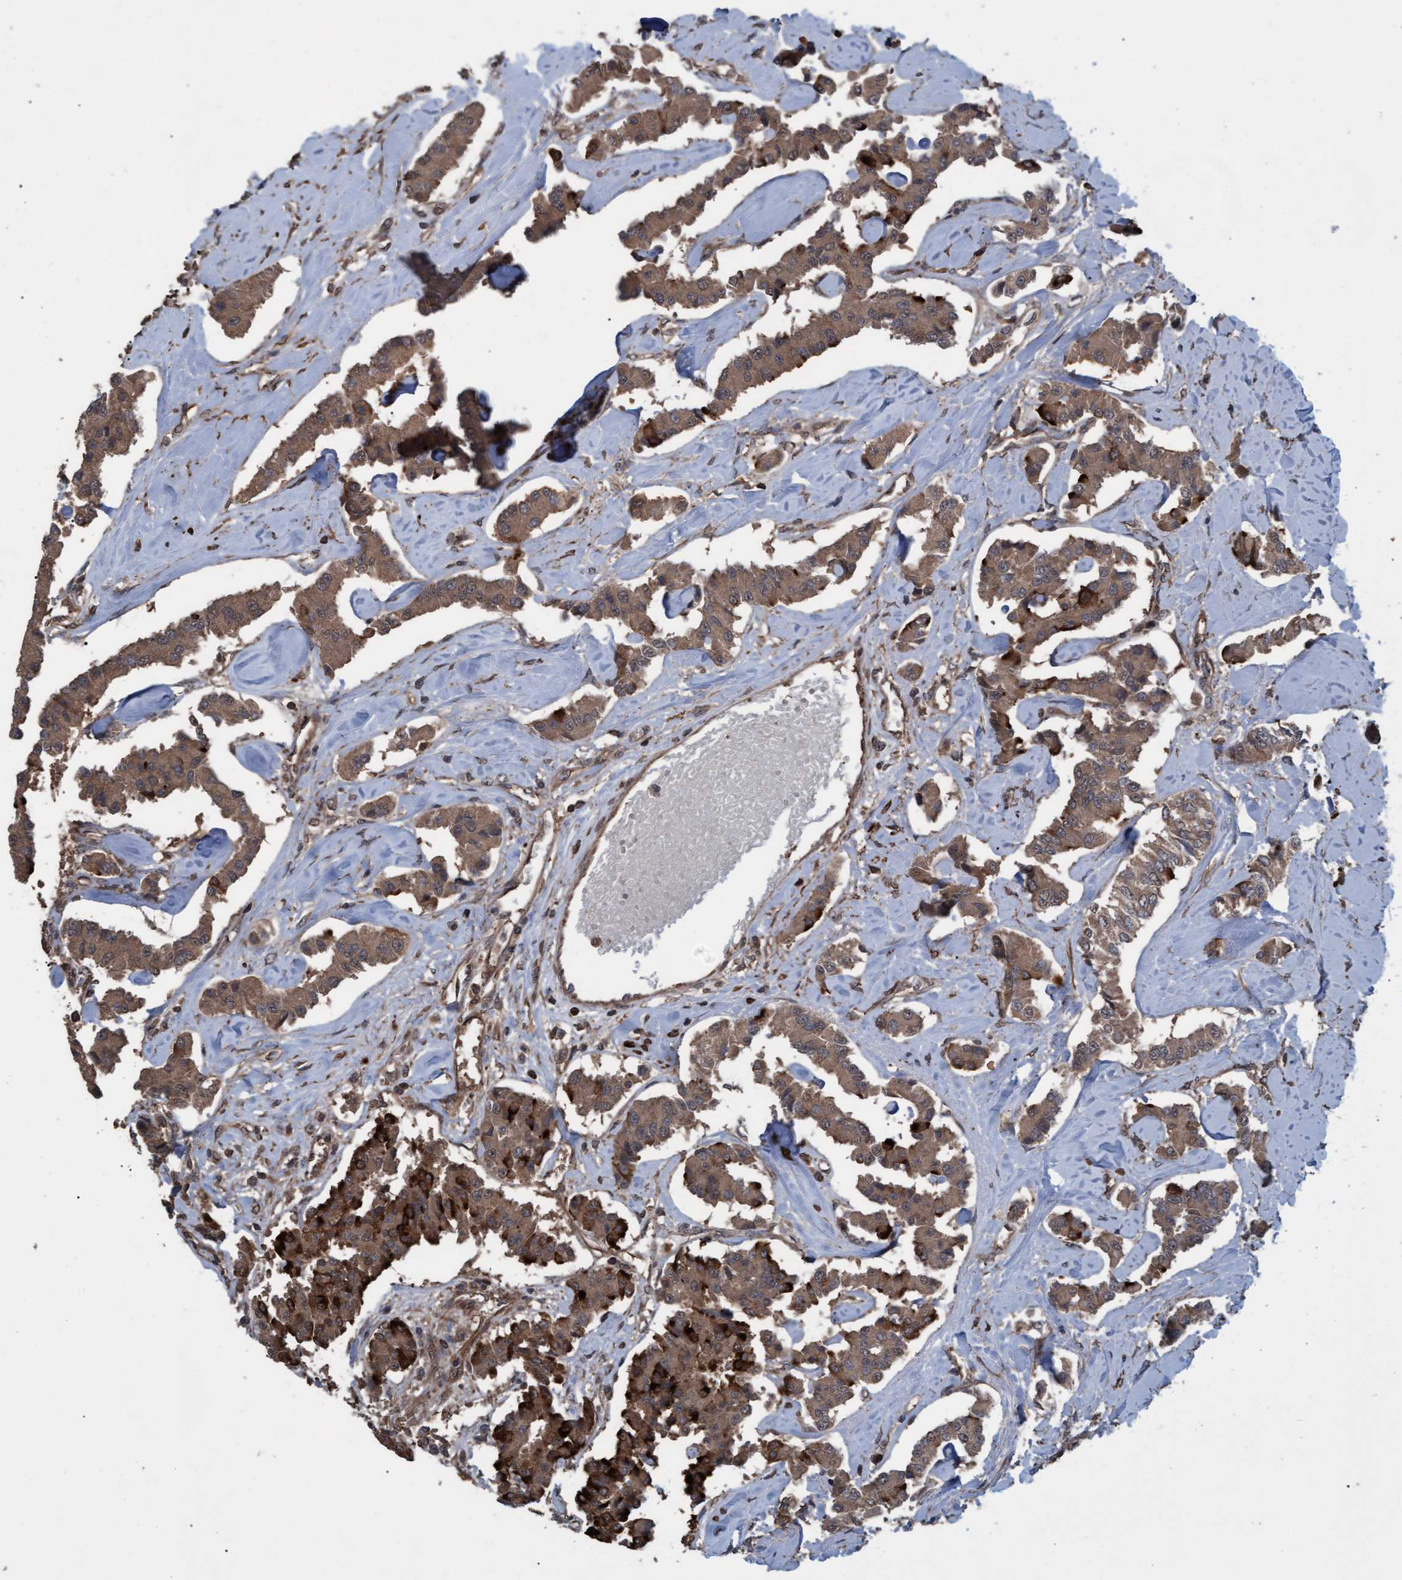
{"staining": {"intensity": "moderate", "quantity": ">75%", "location": "cytoplasmic/membranous"}, "tissue": "carcinoid", "cell_type": "Tumor cells", "image_type": "cancer", "snomed": [{"axis": "morphology", "description": "Carcinoid, malignant, NOS"}, {"axis": "topography", "description": "Pancreas"}], "caption": "This micrograph exhibits malignant carcinoid stained with IHC to label a protein in brown. The cytoplasmic/membranous of tumor cells show moderate positivity for the protein. Nuclei are counter-stained blue.", "gene": "GGT6", "patient": {"sex": "male", "age": 41}}